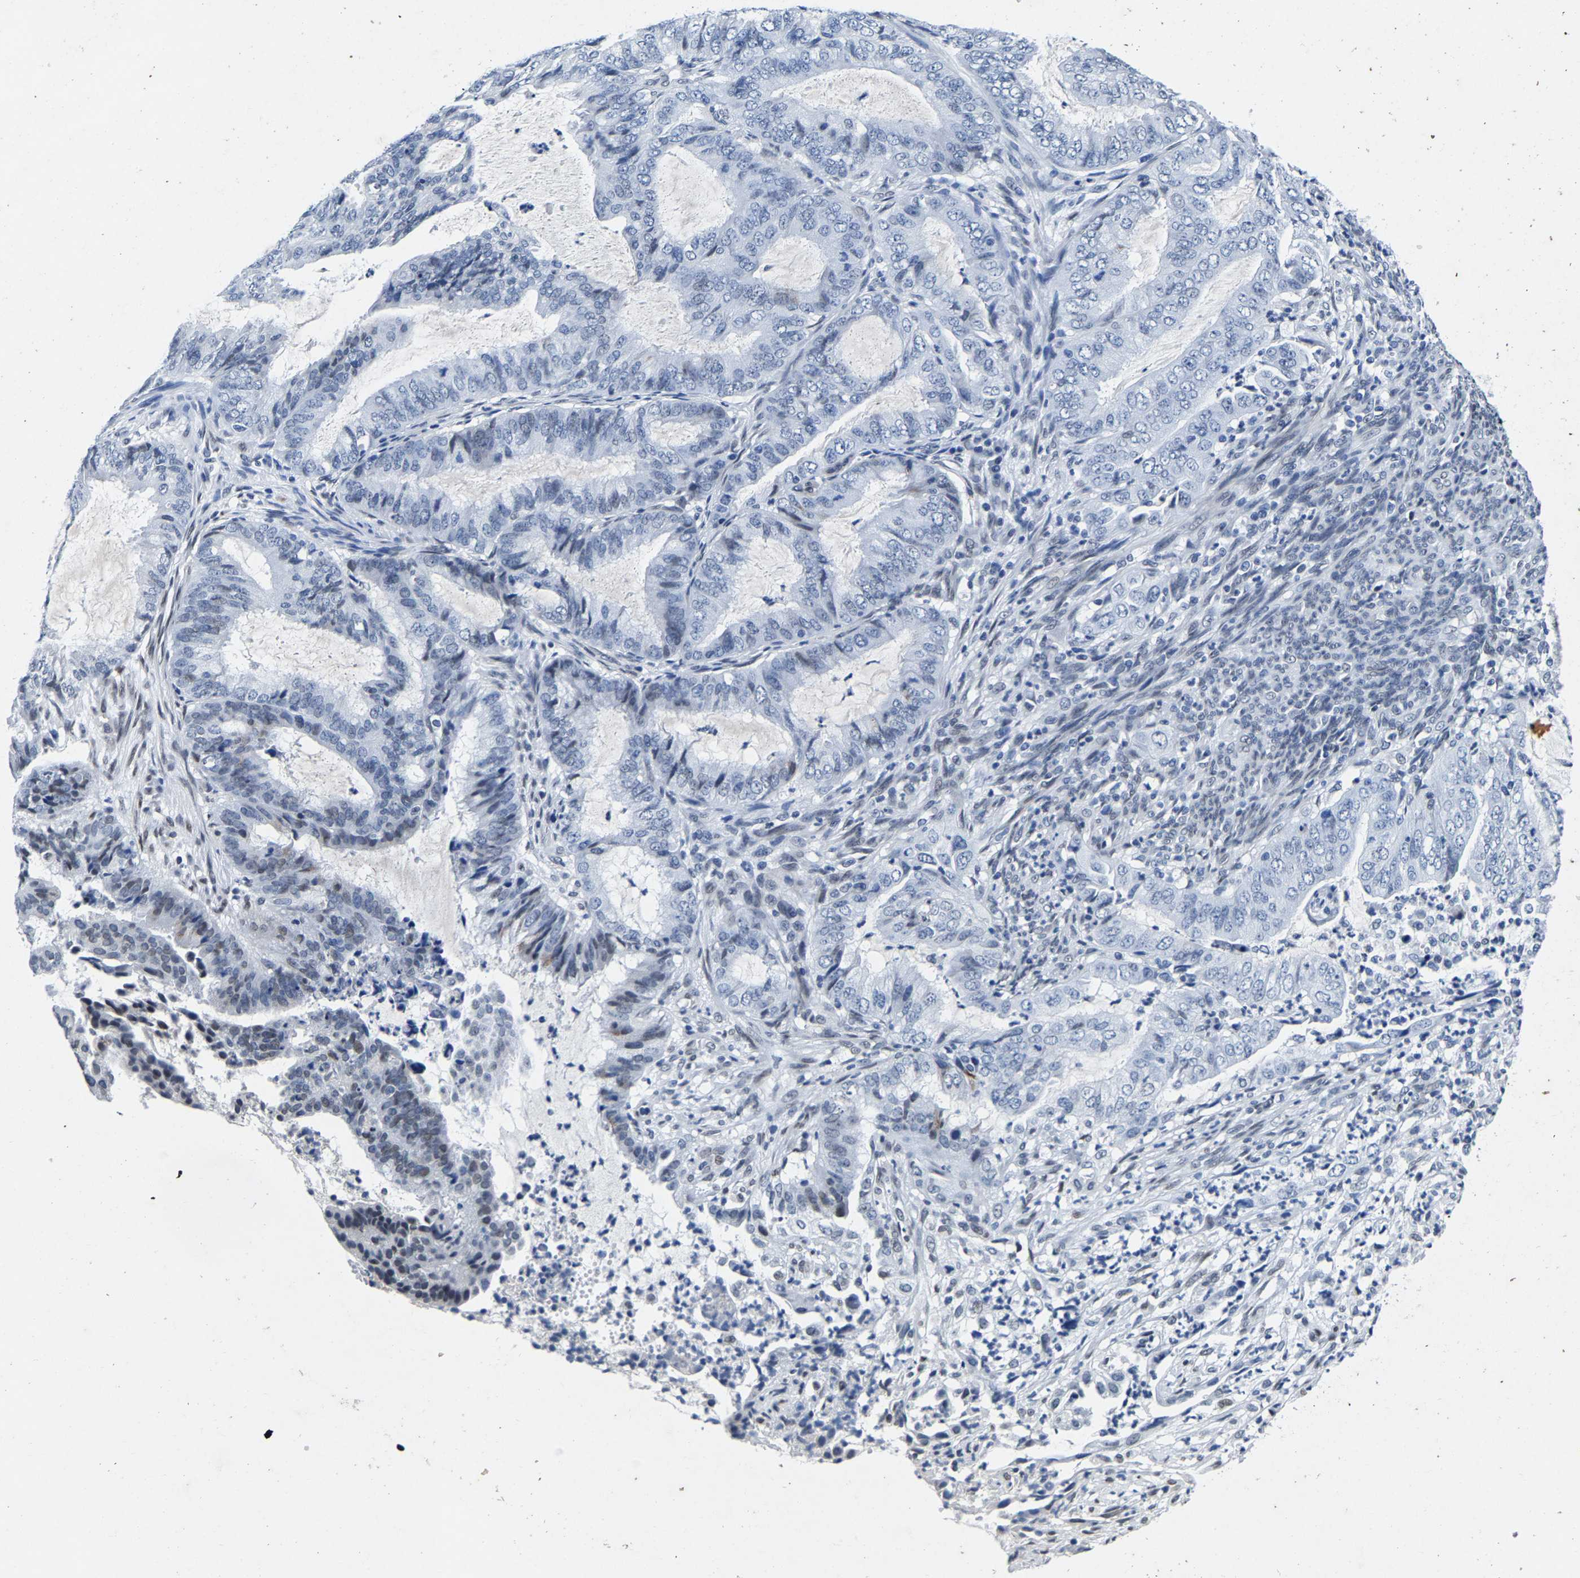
{"staining": {"intensity": "negative", "quantity": "none", "location": "none"}, "tissue": "endometrial cancer", "cell_type": "Tumor cells", "image_type": "cancer", "snomed": [{"axis": "morphology", "description": "Adenocarcinoma, NOS"}, {"axis": "topography", "description": "Endometrium"}], "caption": "The micrograph demonstrates no significant staining in tumor cells of endometrial cancer. (DAB immunohistochemistry with hematoxylin counter stain).", "gene": "UBN2", "patient": {"sex": "female", "age": 51}}